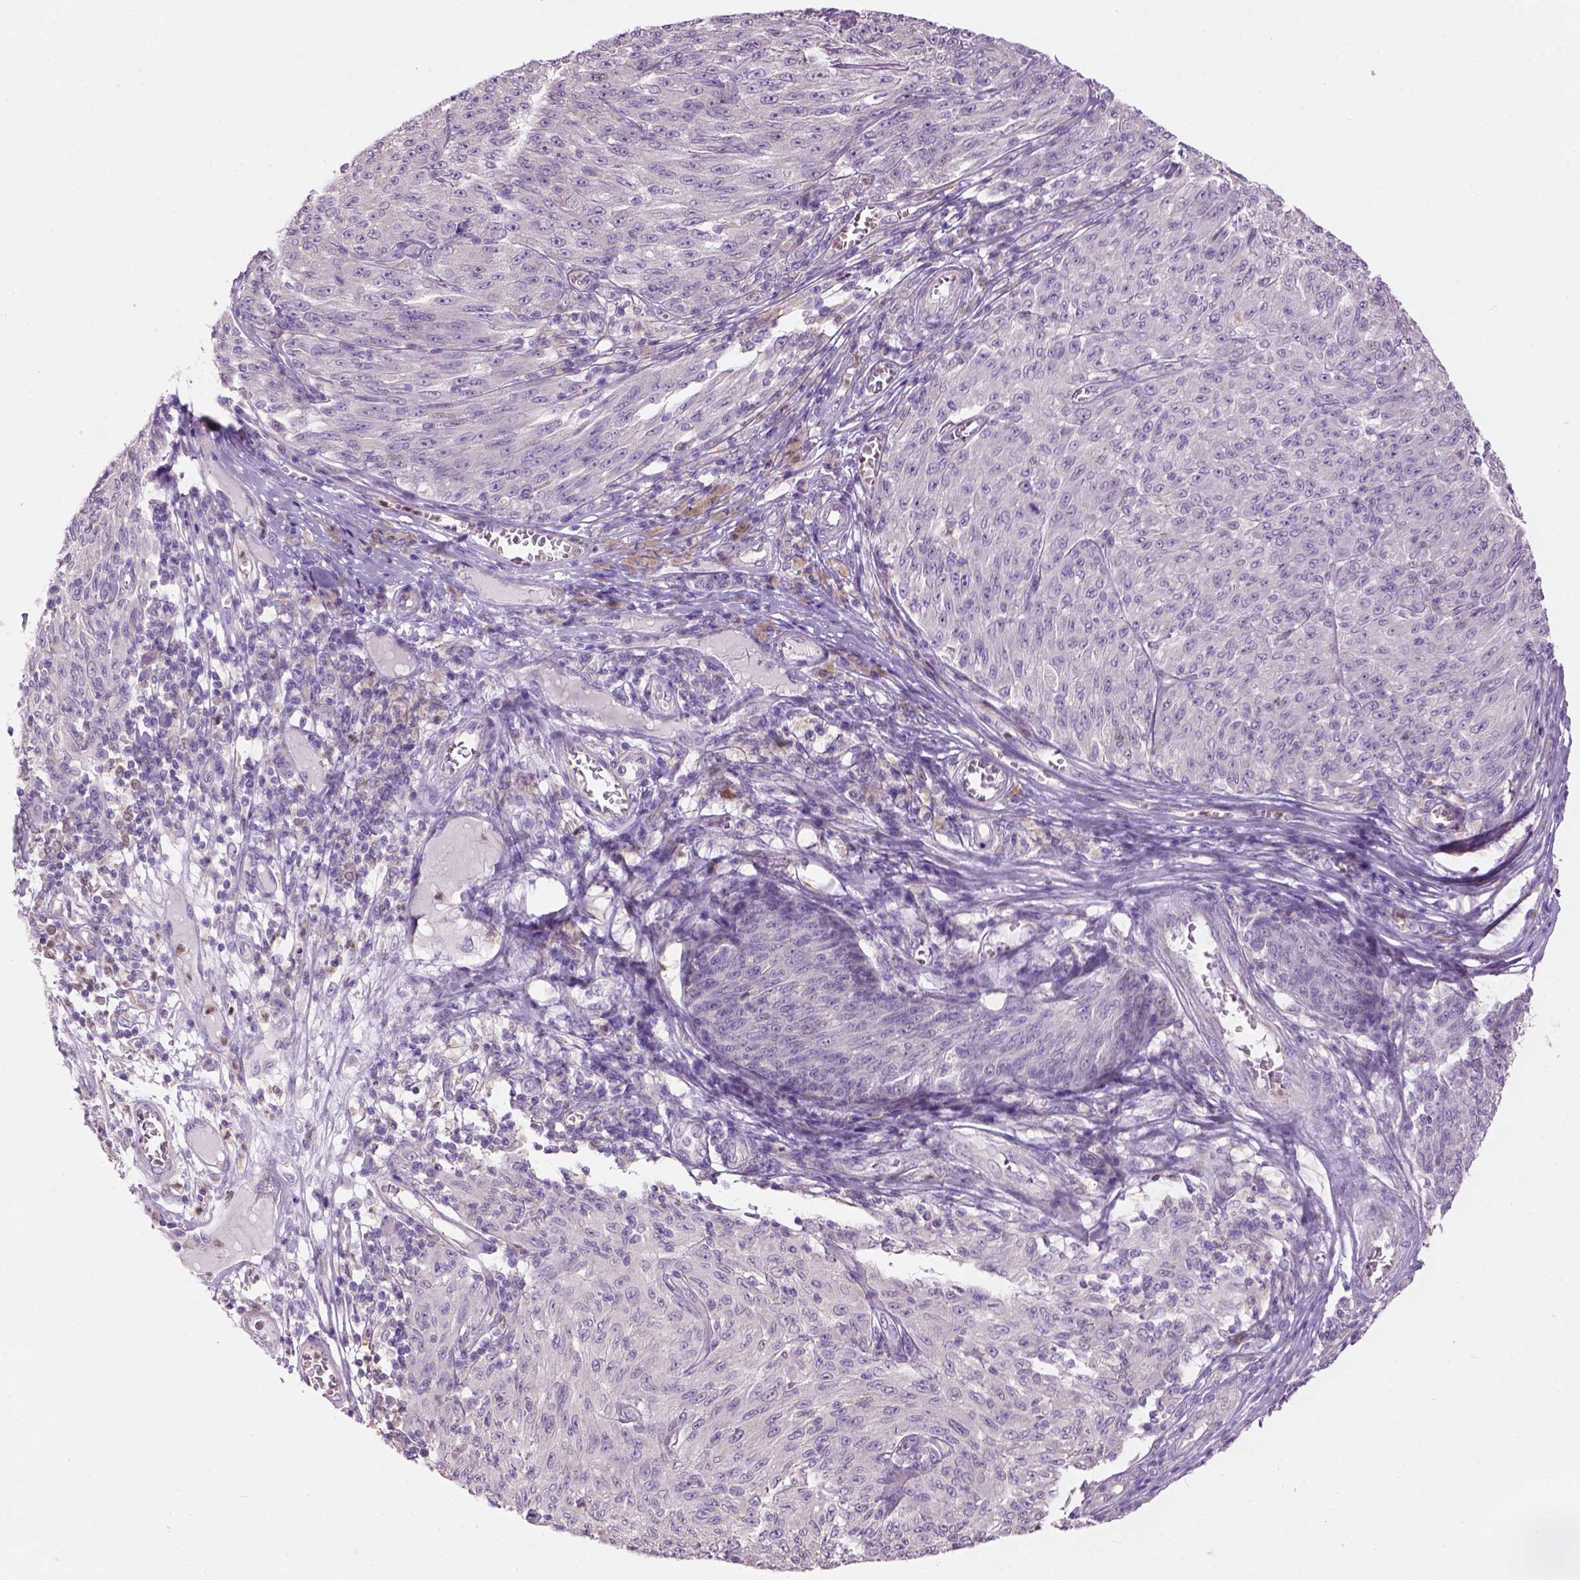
{"staining": {"intensity": "negative", "quantity": "none", "location": "none"}, "tissue": "melanoma", "cell_type": "Tumor cells", "image_type": "cancer", "snomed": [{"axis": "morphology", "description": "Malignant melanoma, NOS"}, {"axis": "topography", "description": "Skin"}], "caption": "Tumor cells are negative for protein expression in human malignant melanoma.", "gene": "CD84", "patient": {"sex": "male", "age": 85}}